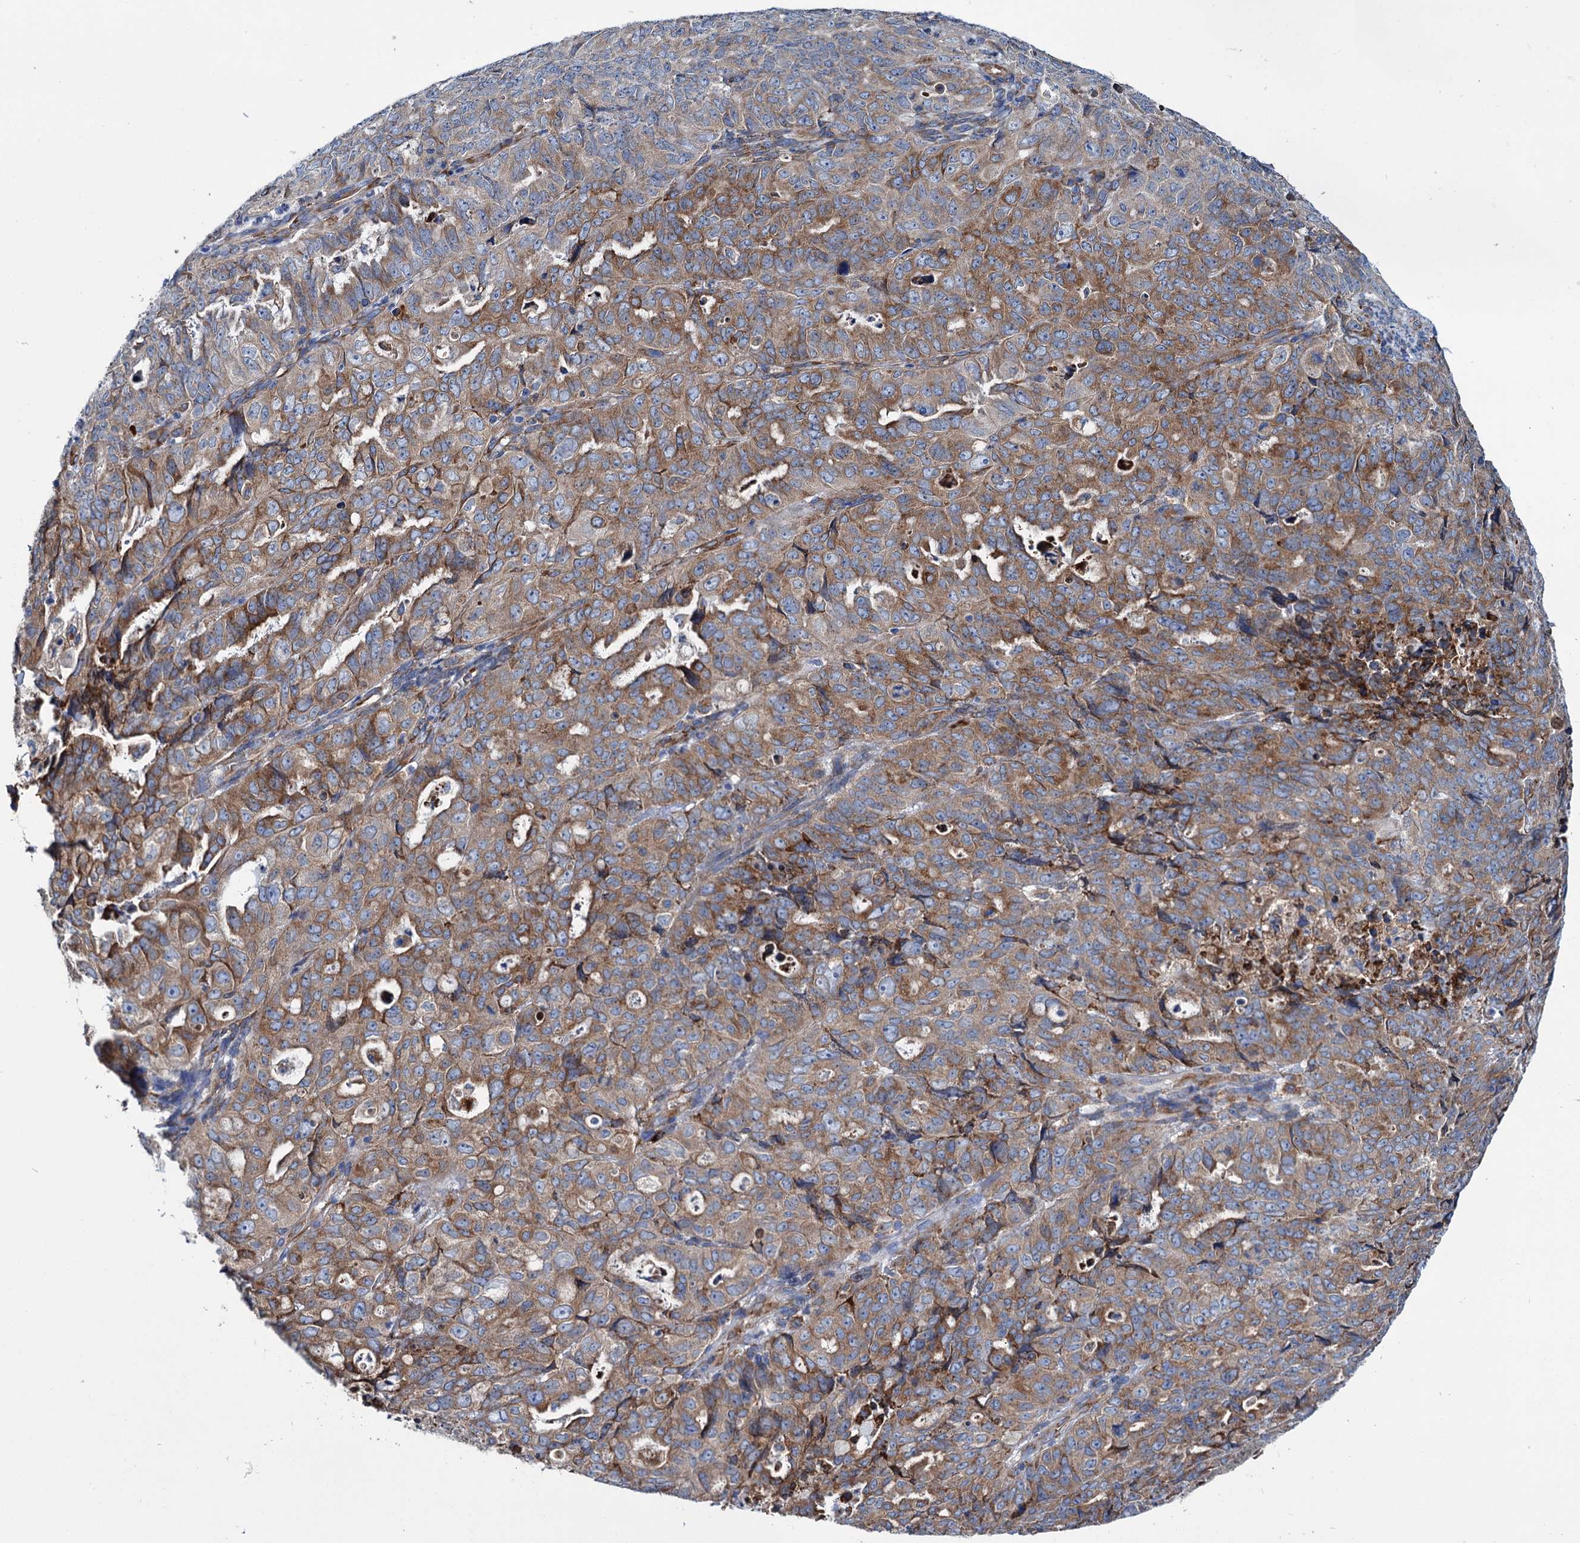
{"staining": {"intensity": "strong", "quantity": "25%-75%", "location": "cytoplasmic/membranous"}, "tissue": "endometrial cancer", "cell_type": "Tumor cells", "image_type": "cancer", "snomed": [{"axis": "morphology", "description": "Adenocarcinoma, NOS"}, {"axis": "topography", "description": "Endometrium"}], "caption": "Human endometrial cancer (adenocarcinoma) stained for a protein (brown) displays strong cytoplasmic/membranous positive expression in about 25%-75% of tumor cells.", "gene": "SHE", "patient": {"sex": "female", "age": 65}}